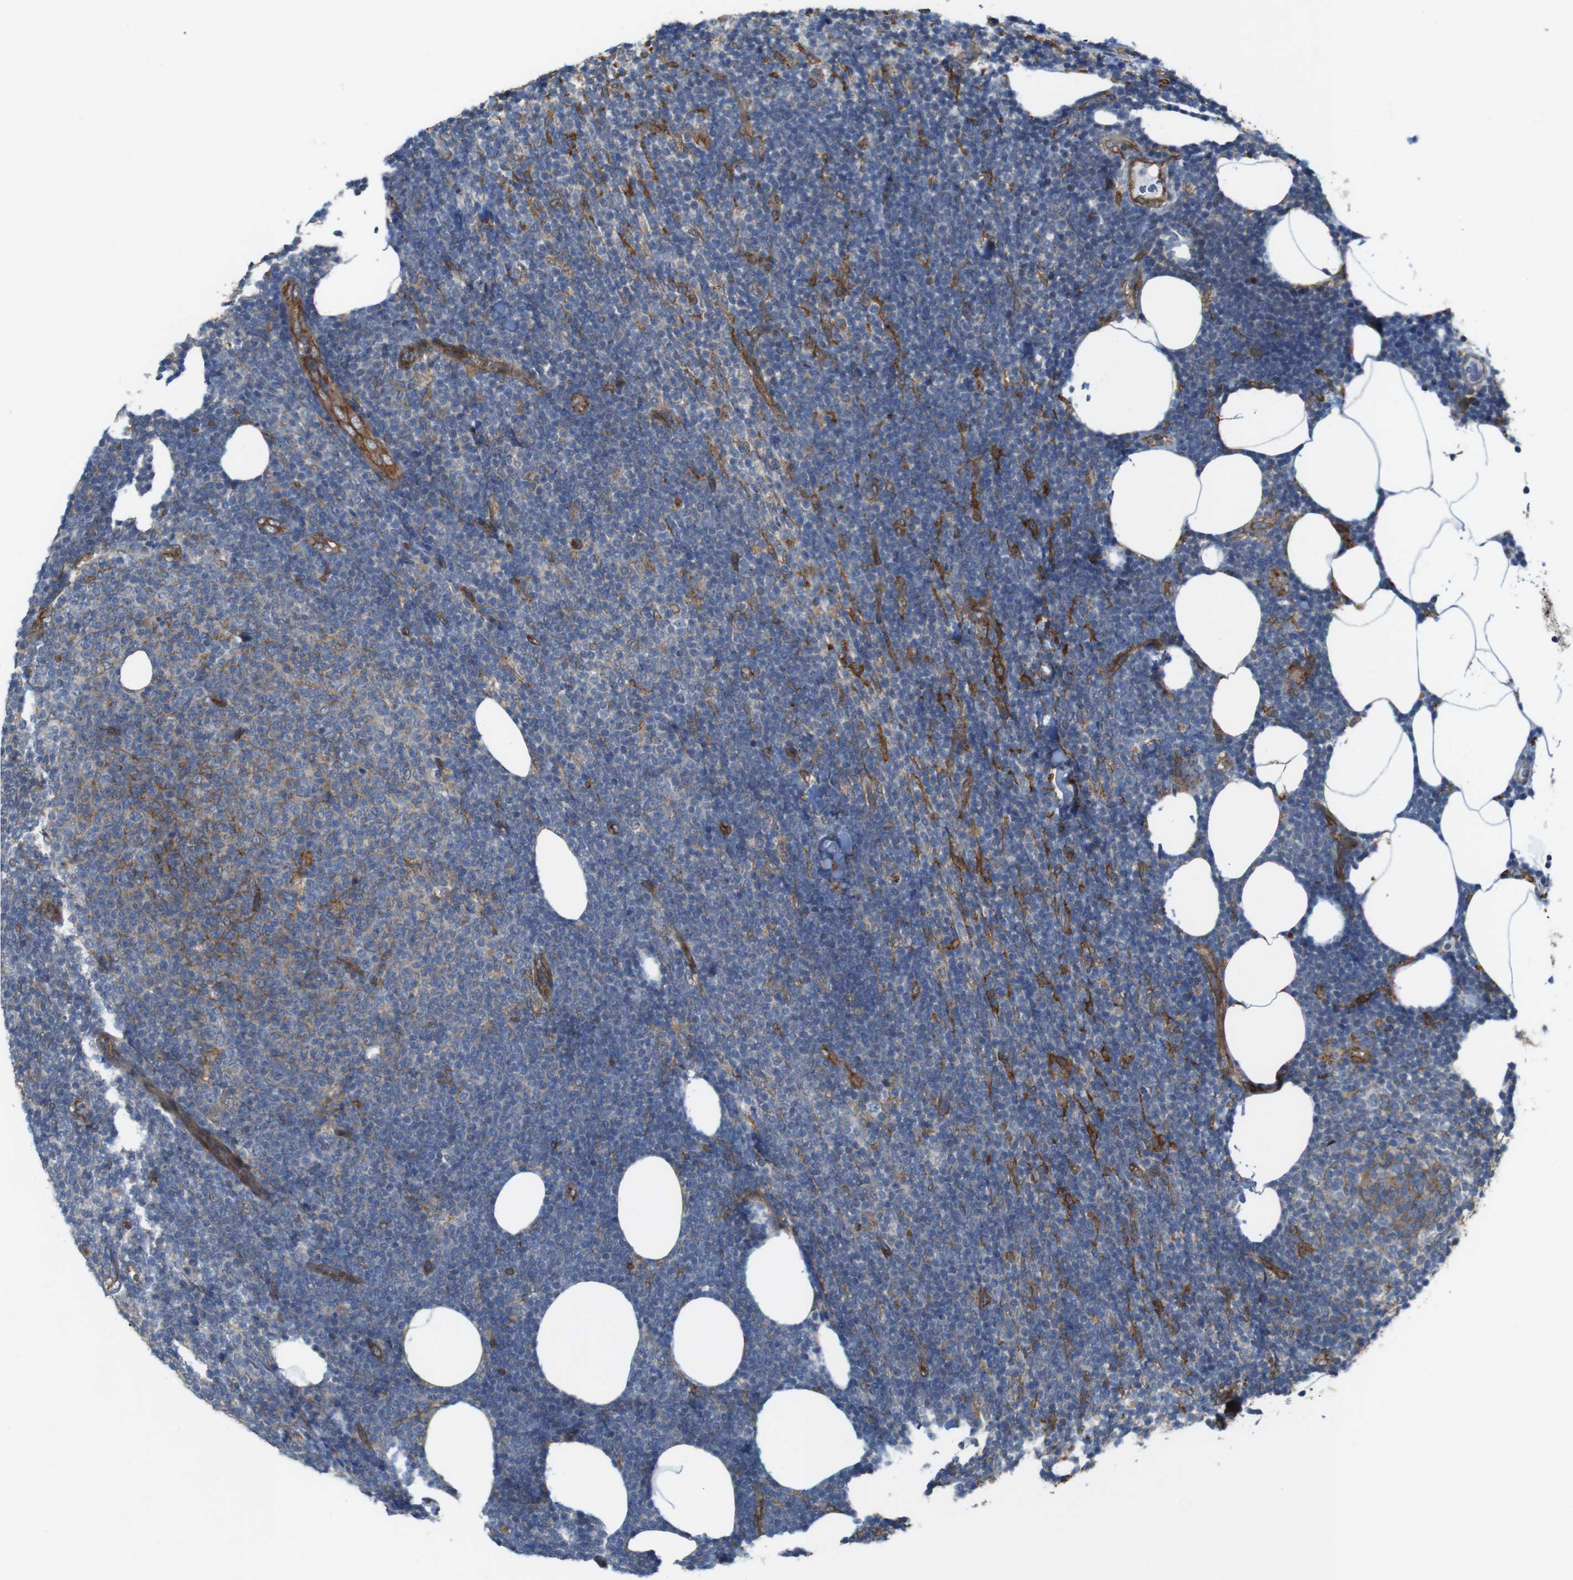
{"staining": {"intensity": "negative", "quantity": "none", "location": "none"}, "tissue": "lymphoma", "cell_type": "Tumor cells", "image_type": "cancer", "snomed": [{"axis": "morphology", "description": "Malignant lymphoma, non-Hodgkin's type, Low grade"}, {"axis": "topography", "description": "Lymph node"}], "caption": "IHC of low-grade malignant lymphoma, non-Hodgkin's type reveals no positivity in tumor cells.", "gene": "PTGER4", "patient": {"sex": "male", "age": 66}}